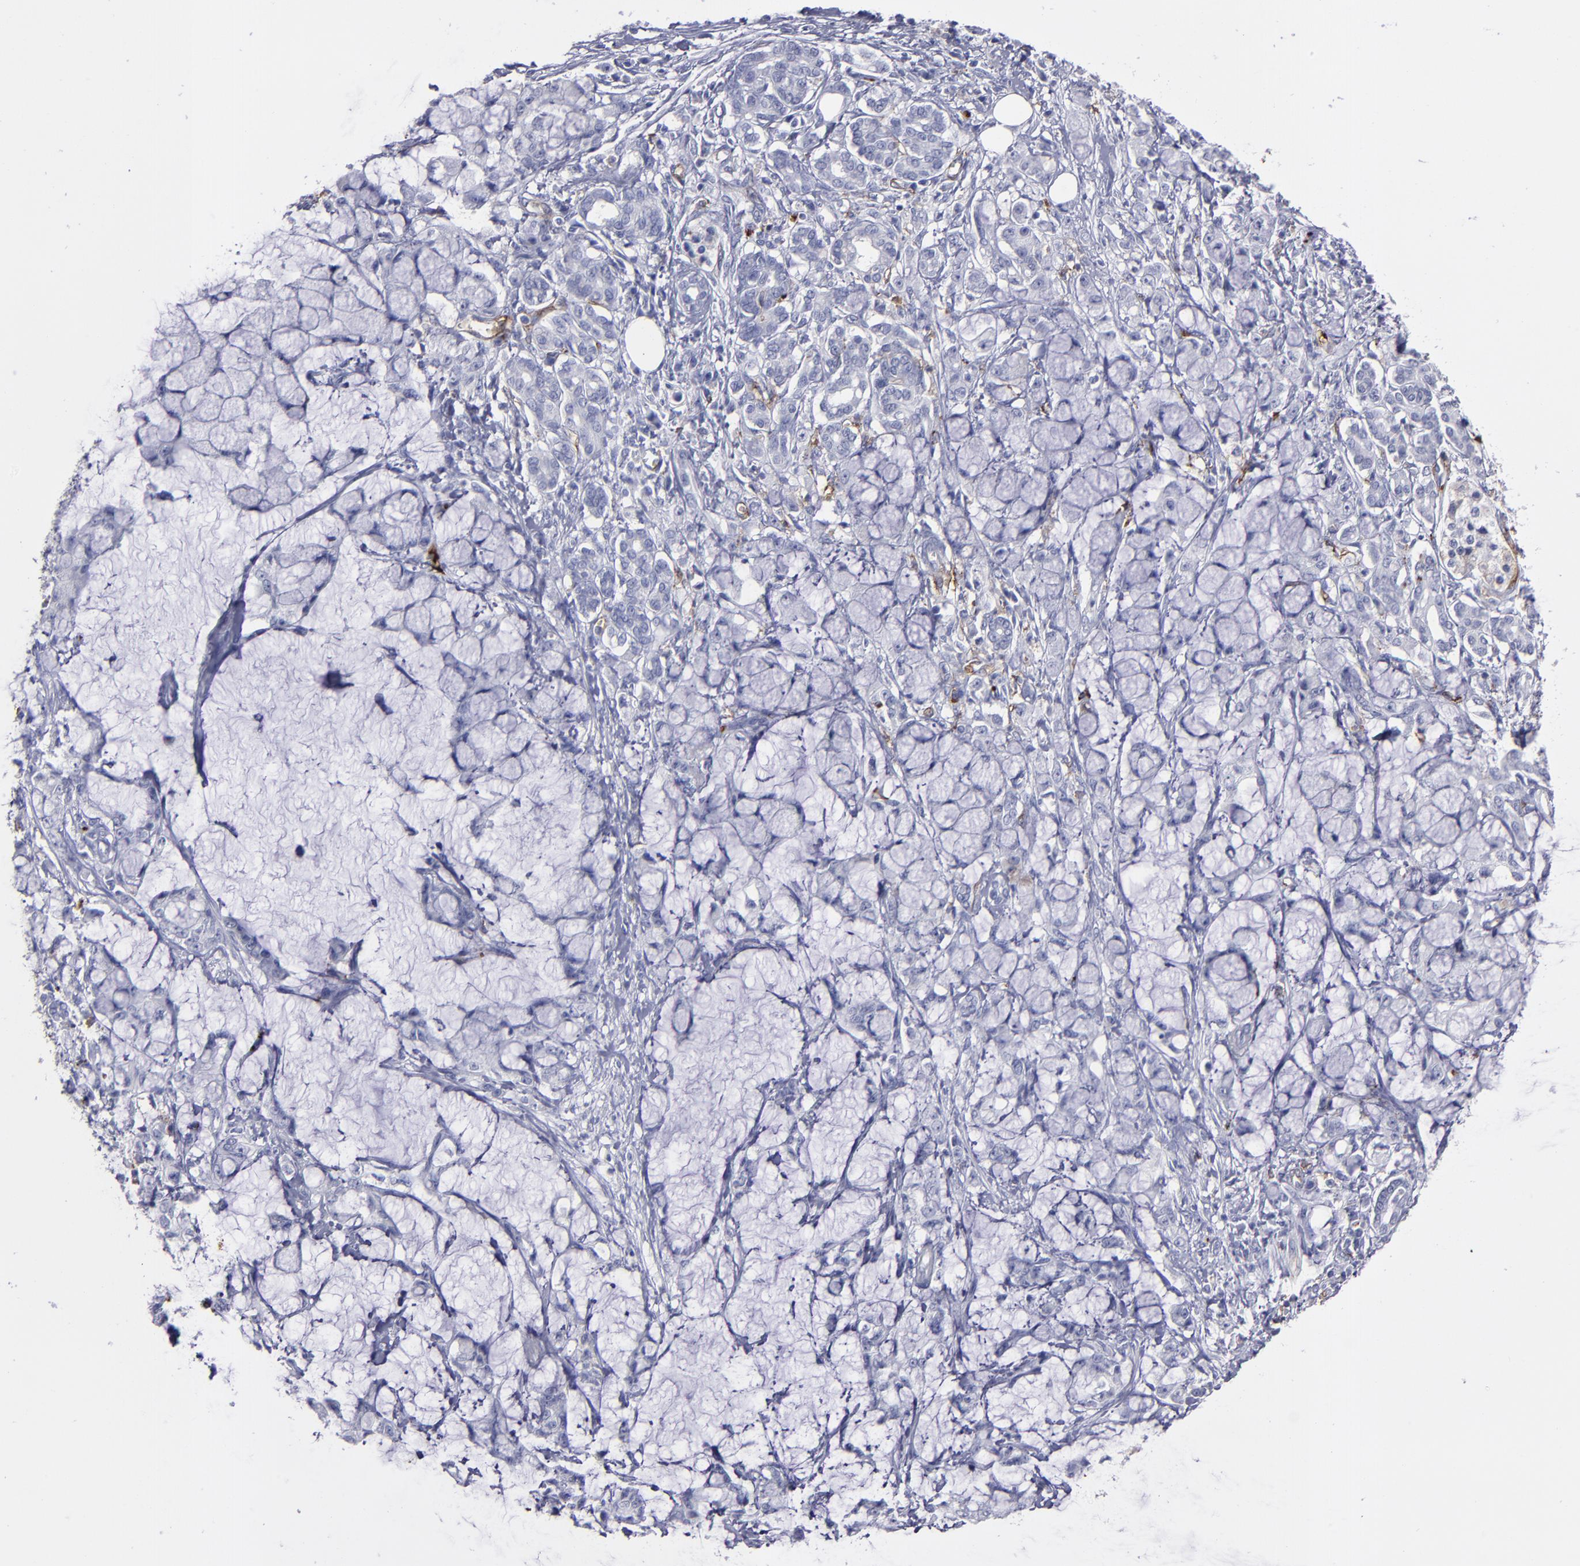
{"staining": {"intensity": "negative", "quantity": "none", "location": "none"}, "tissue": "pancreatic cancer", "cell_type": "Tumor cells", "image_type": "cancer", "snomed": [{"axis": "morphology", "description": "Adenocarcinoma, NOS"}, {"axis": "topography", "description": "Pancreas"}], "caption": "This is an IHC photomicrograph of pancreatic cancer (adenocarcinoma). There is no expression in tumor cells.", "gene": "CD36", "patient": {"sex": "female", "age": 73}}